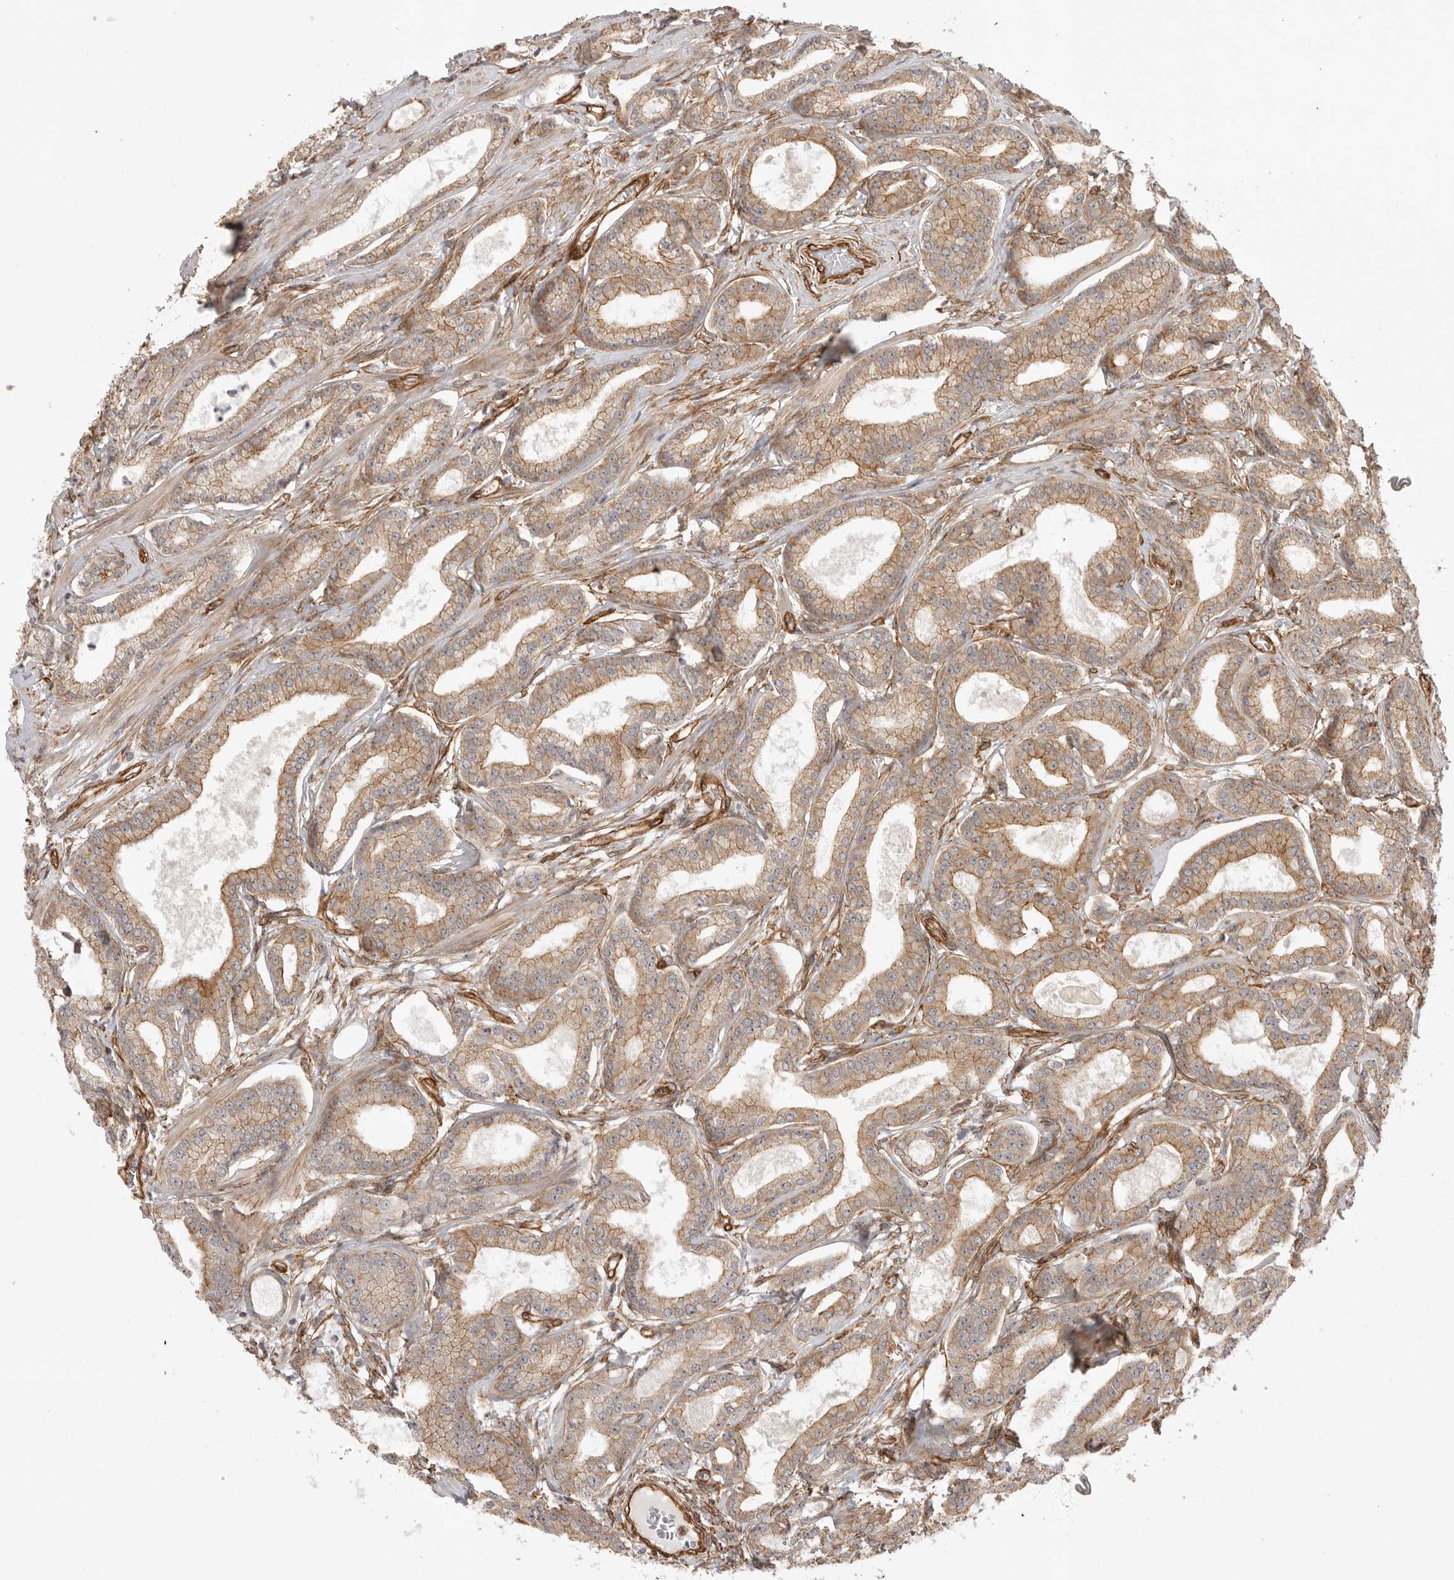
{"staining": {"intensity": "moderate", "quantity": ">75%", "location": "cytoplasmic/membranous"}, "tissue": "prostate cancer", "cell_type": "Tumor cells", "image_type": "cancer", "snomed": [{"axis": "morphology", "description": "Adenocarcinoma, Low grade"}, {"axis": "topography", "description": "Prostate"}], "caption": "Immunohistochemistry histopathology image of neoplastic tissue: human adenocarcinoma (low-grade) (prostate) stained using IHC exhibits medium levels of moderate protein expression localized specifically in the cytoplasmic/membranous of tumor cells, appearing as a cytoplasmic/membranous brown color.", "gene": "ATOH7", "patient": {"sex": "male", "age": 60}}